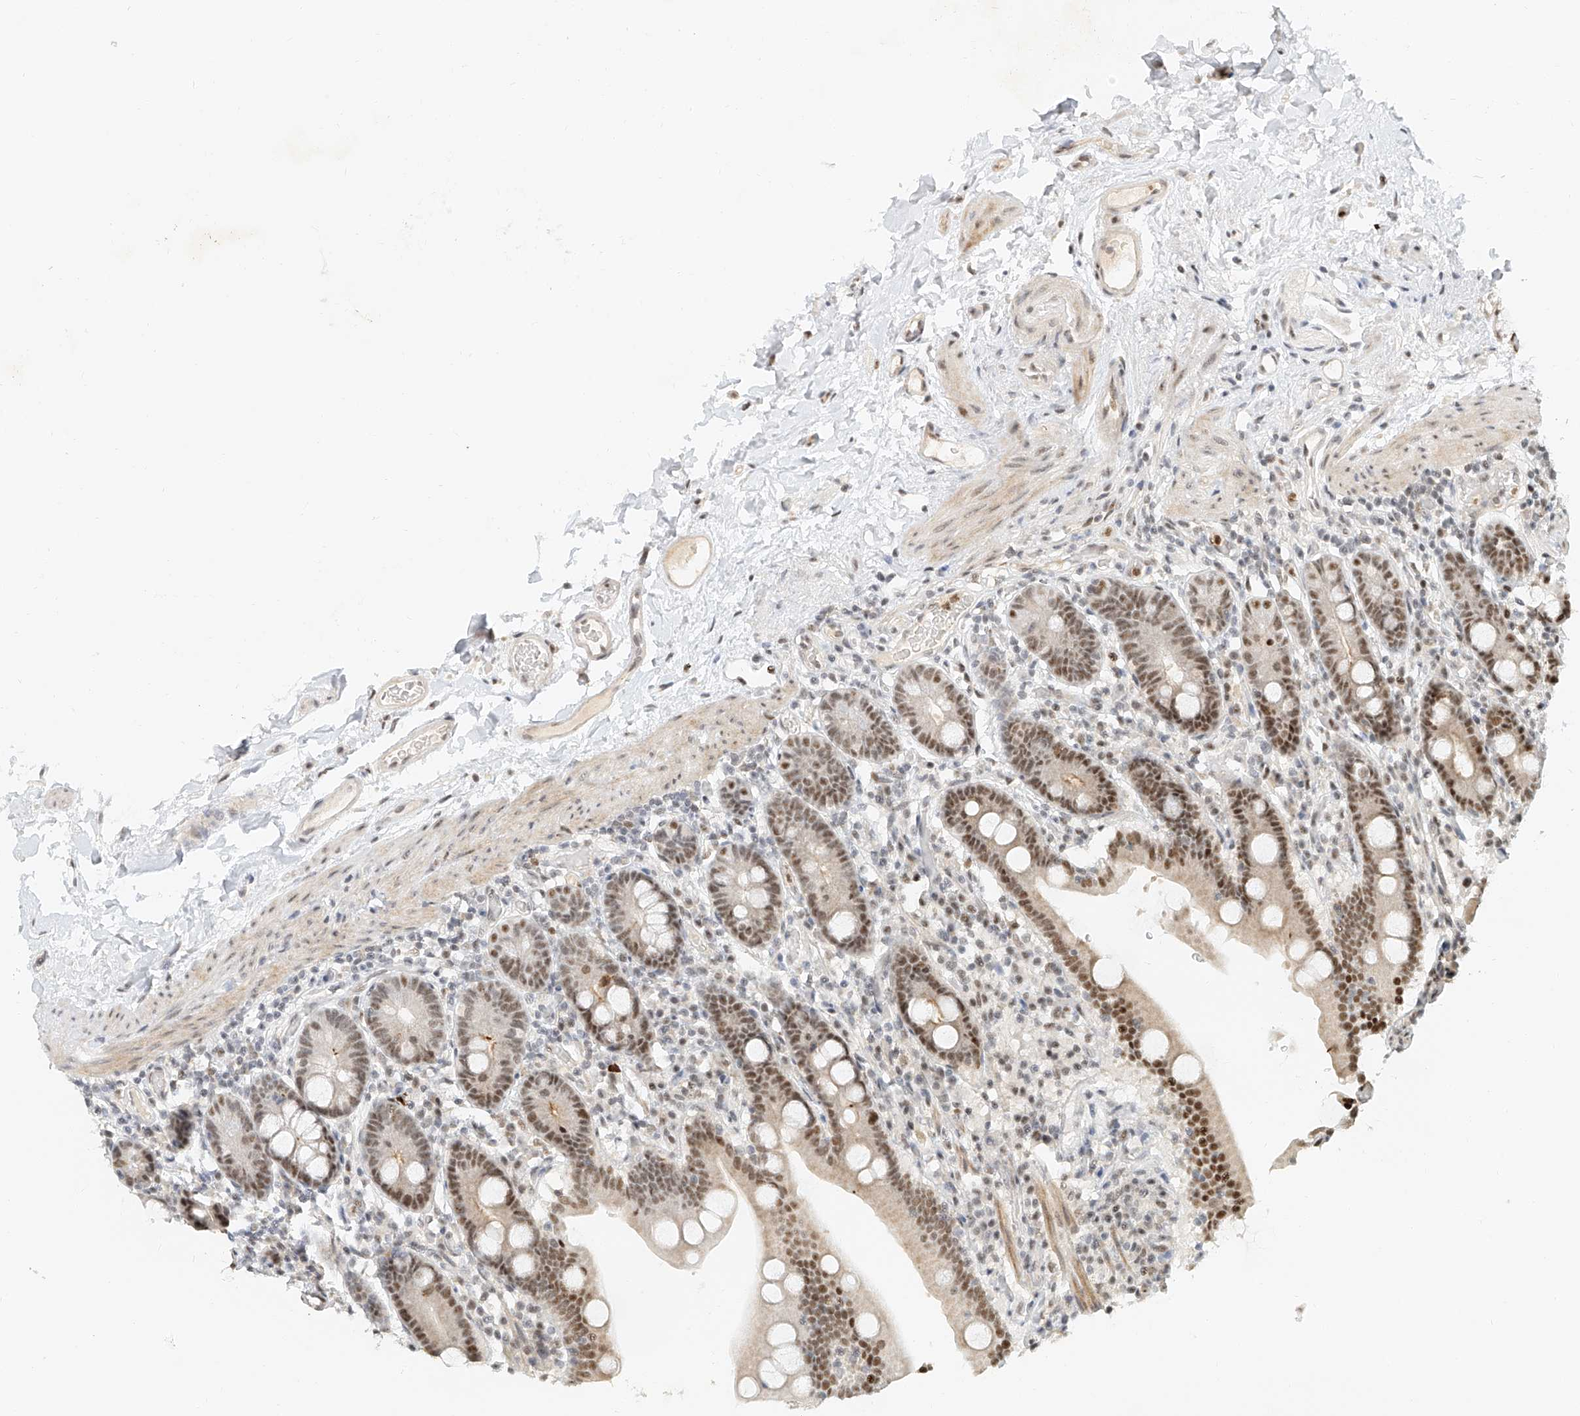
{"staining": {"intensity": "moderate", "quantity": ">75%", "location": "nuclear"}, "tissue": "duodenum", "cell_type": "Glandular cells", "image_type": "normal", "snomed": [{"axis": "morphology", "description": "Normal tissue, NOS"}, {"axis": "topography", "description": "Duodenum"}], "caption": "This micrograph demonstrates immunohistochemistry staining of normal duodenum, with medium moderate nuclear positivity in approximately >75% of glandular cells.", "gene": "CXorf58", "patient": {"sex": "male", "age": 55}}